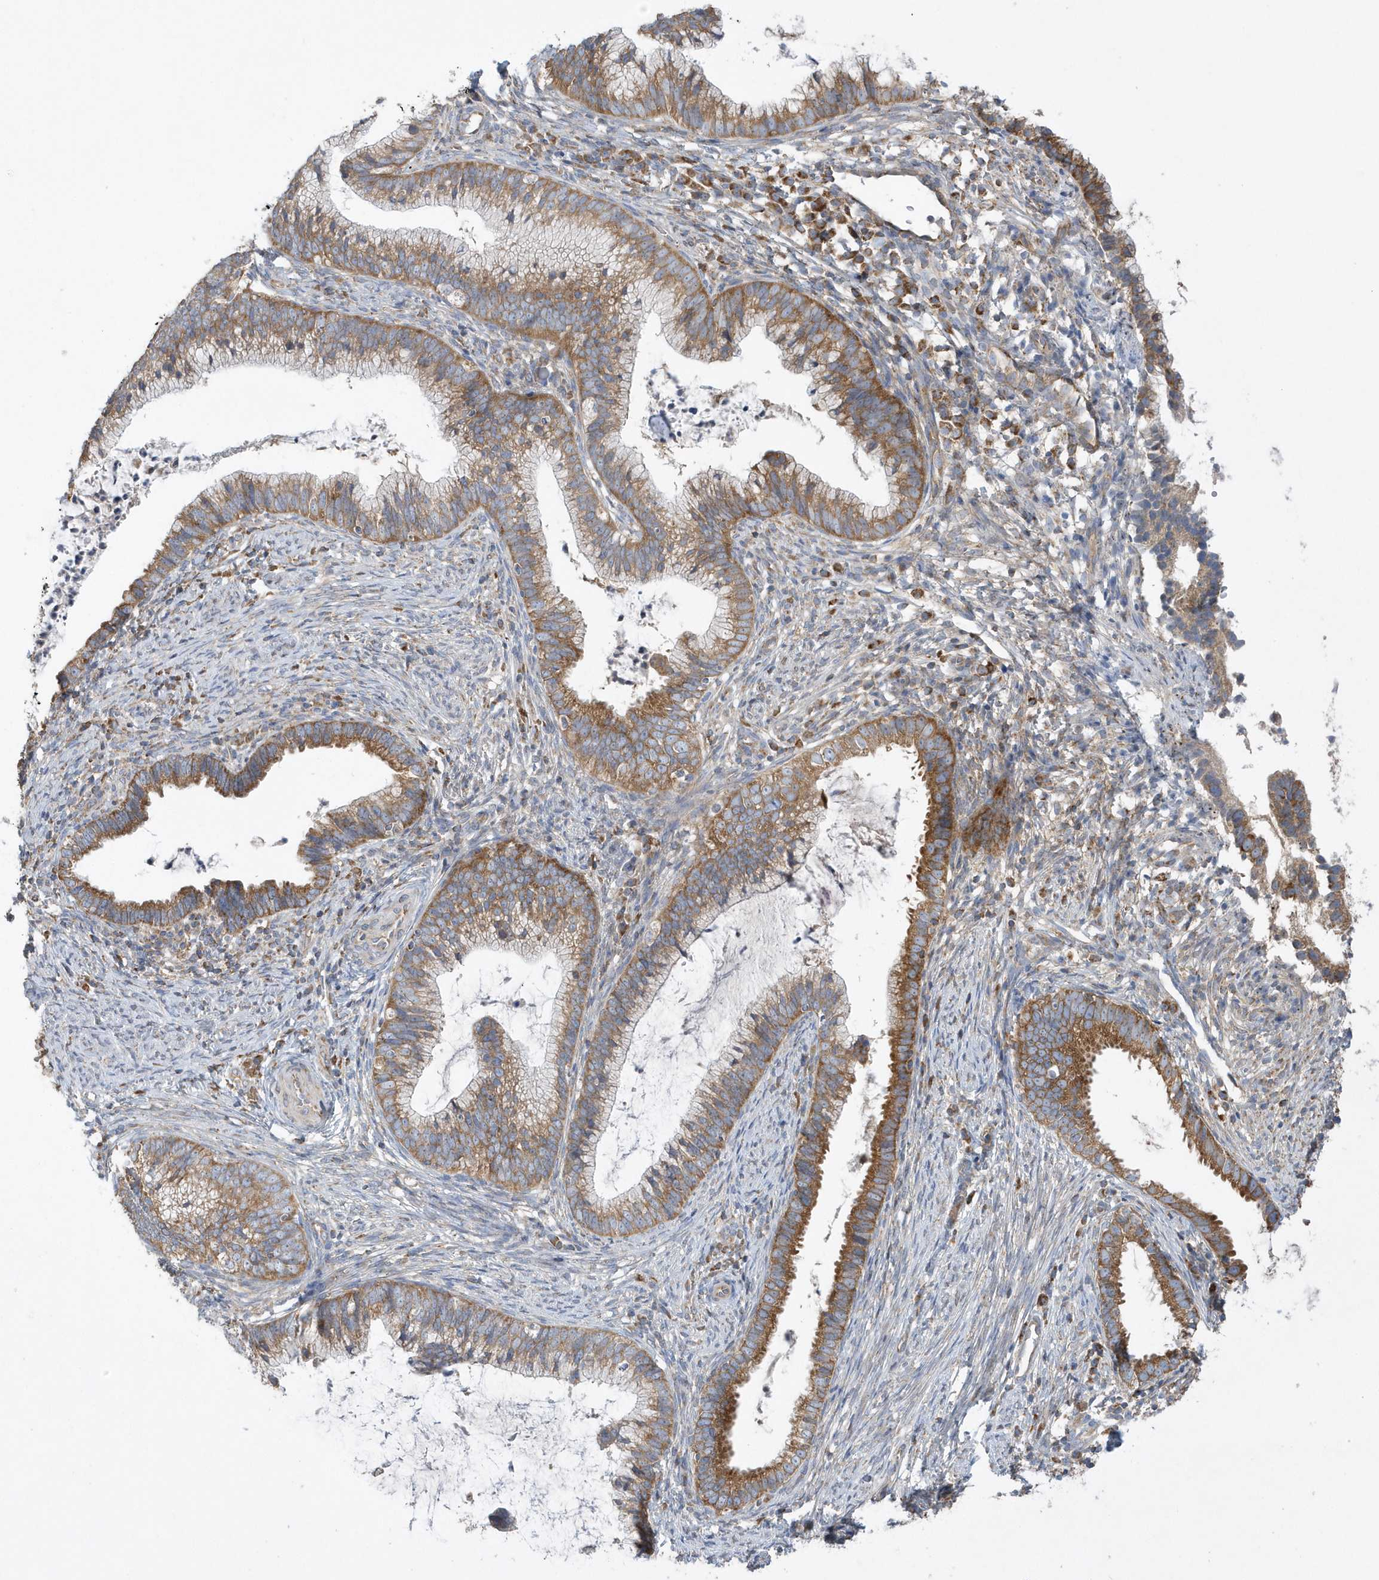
{"staining": {"intensity": "strong", "quantity": ">75%", "location": "cytoplasmic/membranous"}, "tissue": "cervical cancer", "cell_type": "Tumor cells", "image_type": "cancer", "snomed": [{"axis": "morphology", "description": "Adenocarcinoma, NOS"}, {"axis": "topography", "description": "Cervix"}], "caption": "Immunohistochemistry staining of cervical adenocarcinoma, which exhibits high levels of strong cytoplasmic/membranous expression in about >75% of tumor cells indicating strong cytoplasmic/membranous protein expression. The staining was performed using DAB (3,3'-diaminobenzidine) (brown) for protein detection and nuclei were counterstained in hematoxylin (blue).", "gene": "SPATA5", "patient": {"sex": "female", "age": 36}}